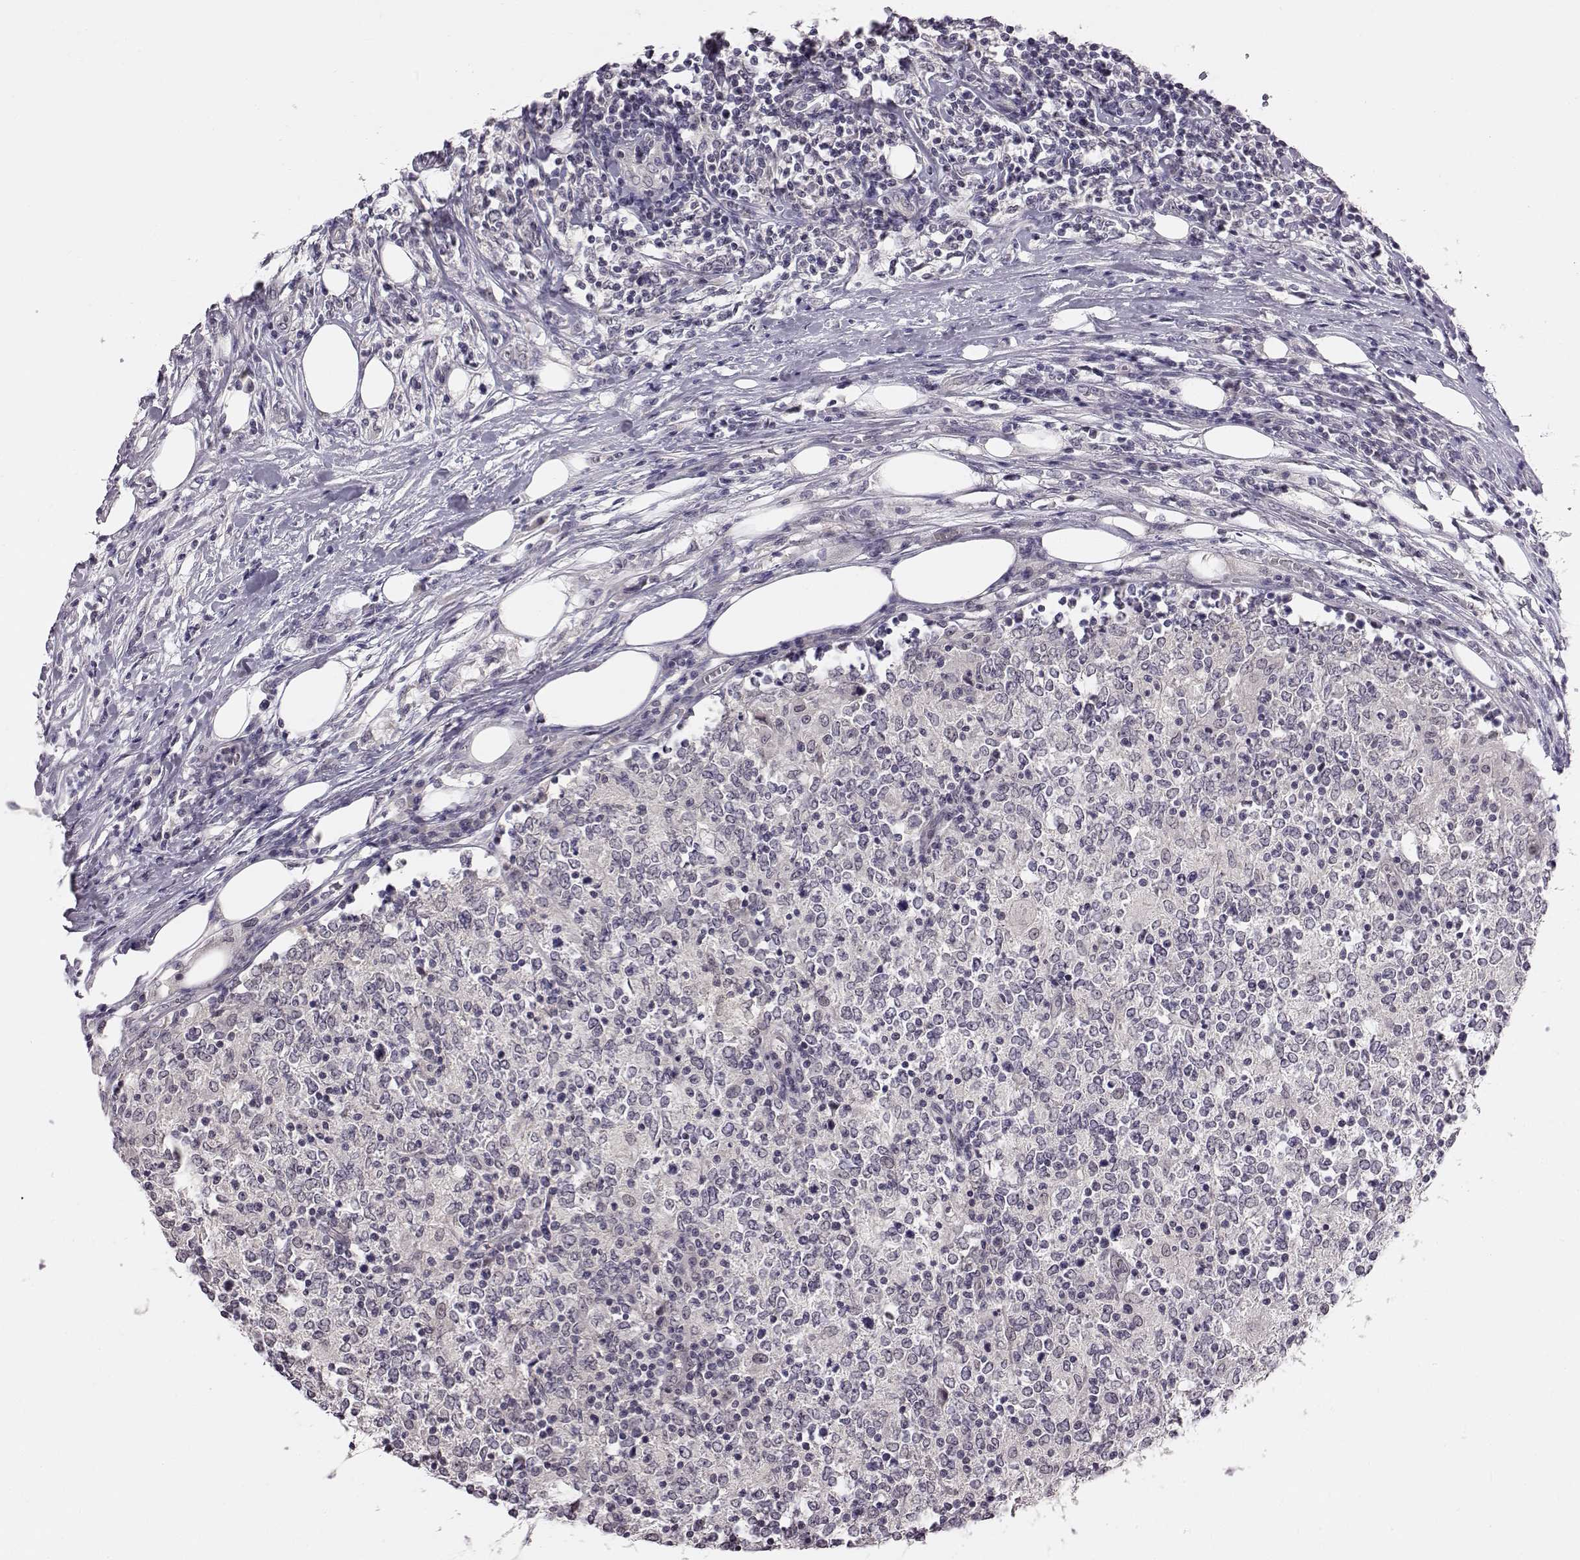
{"staining": {"intensity": "negative", "quantity": "none", "location": "none"}, "tissue": "lymphoma", "cell_type": "Tumor cells", "image_type": "cancer", "snomed": [{"axis": "morphology", "description": "Malignant lymphoma, non-Hodgkin's type, High grade"}, {"axis": "topography", "description": "Lymph node"}], "caption": "Tumor cells are negative for protein expression in human lymphoma.", "gene": "C10orf62", "patient": {"sex": "female", "age": 84}}